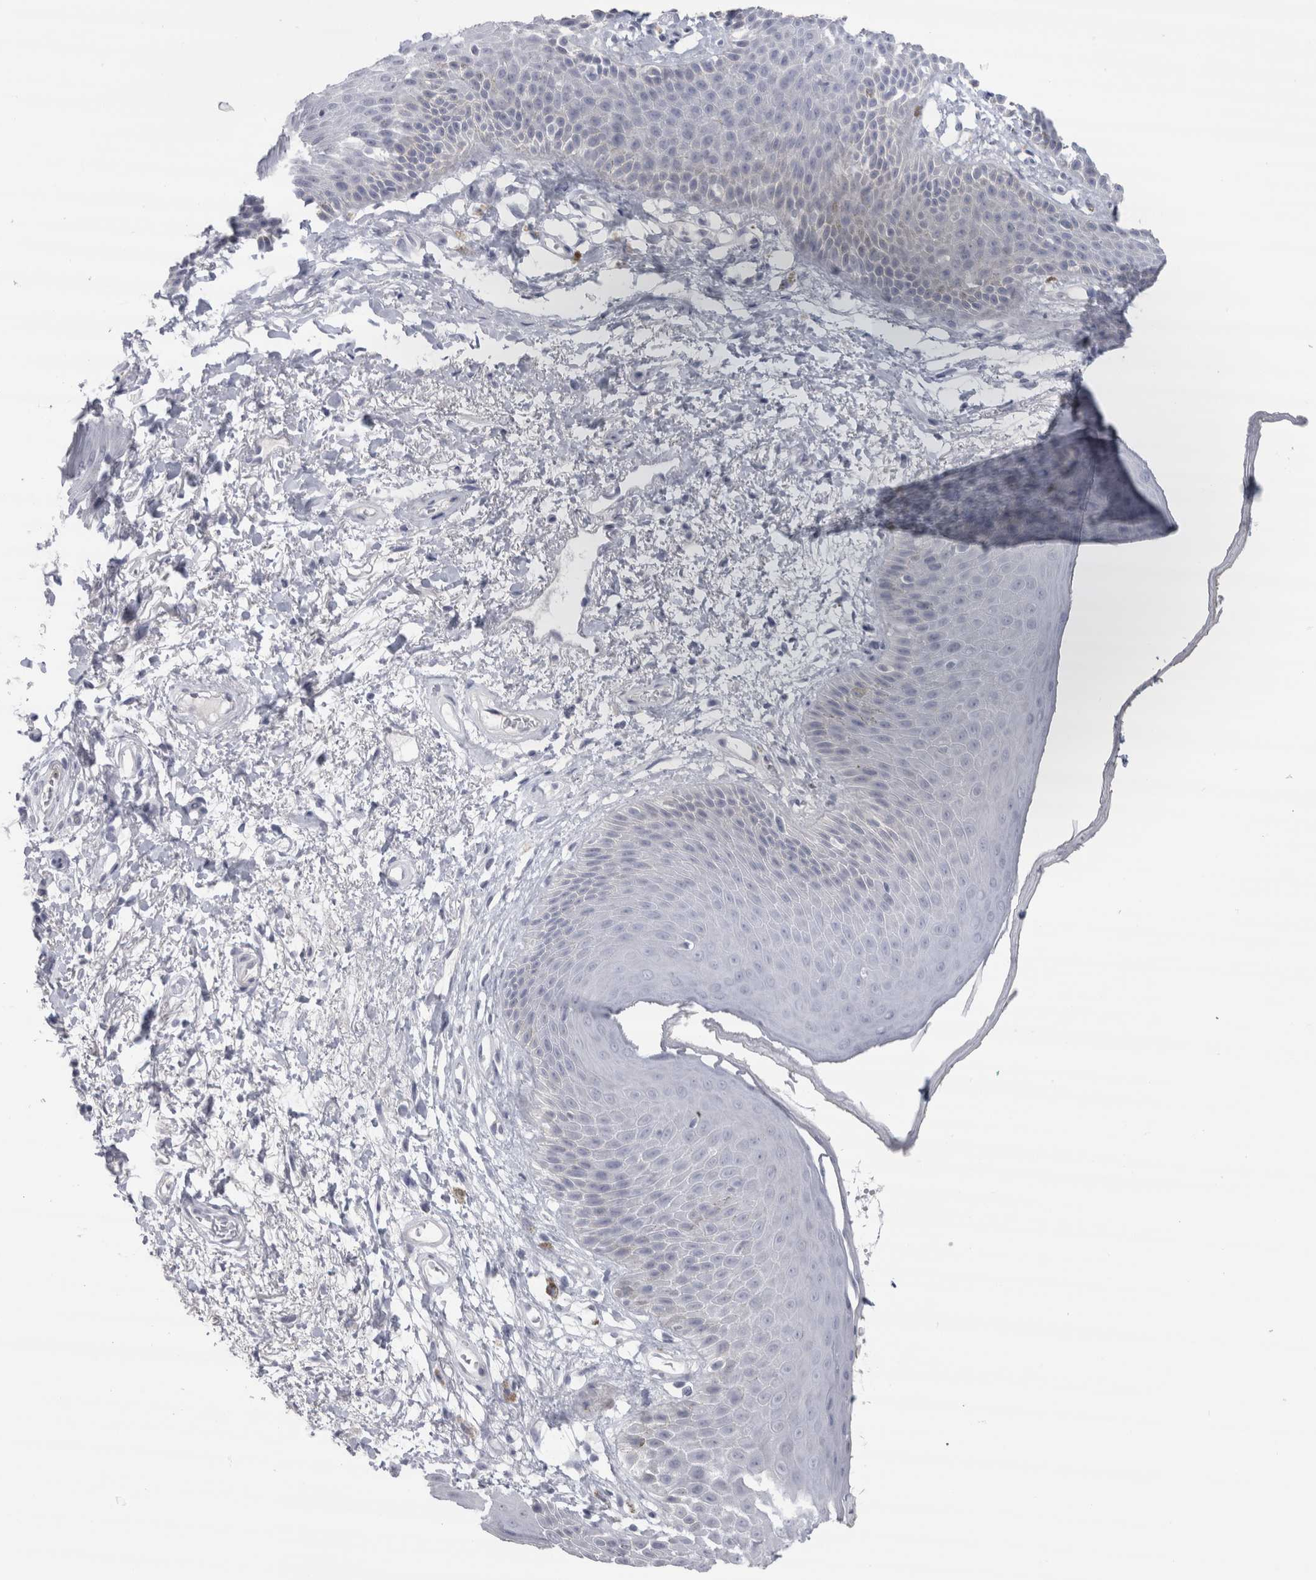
{"staining": {"intensity": "weak", "quantity": "<25%", "location": "cytoplasmic/membranous"}, "tissue": "skin", "cell_type": "Epidermal cells", "image_type": "normal", "snomed": [{"axis": "morphology", "description": "Normal tissue, NOS"}, {"axis": "topography", "description": "Anal"}], "caption": "Immunohistochemistry of normal human skin demonstrates no positivity in epidermal cells.", "gene": "CDH17", "patient": {"sex": "male", "age": 74}}